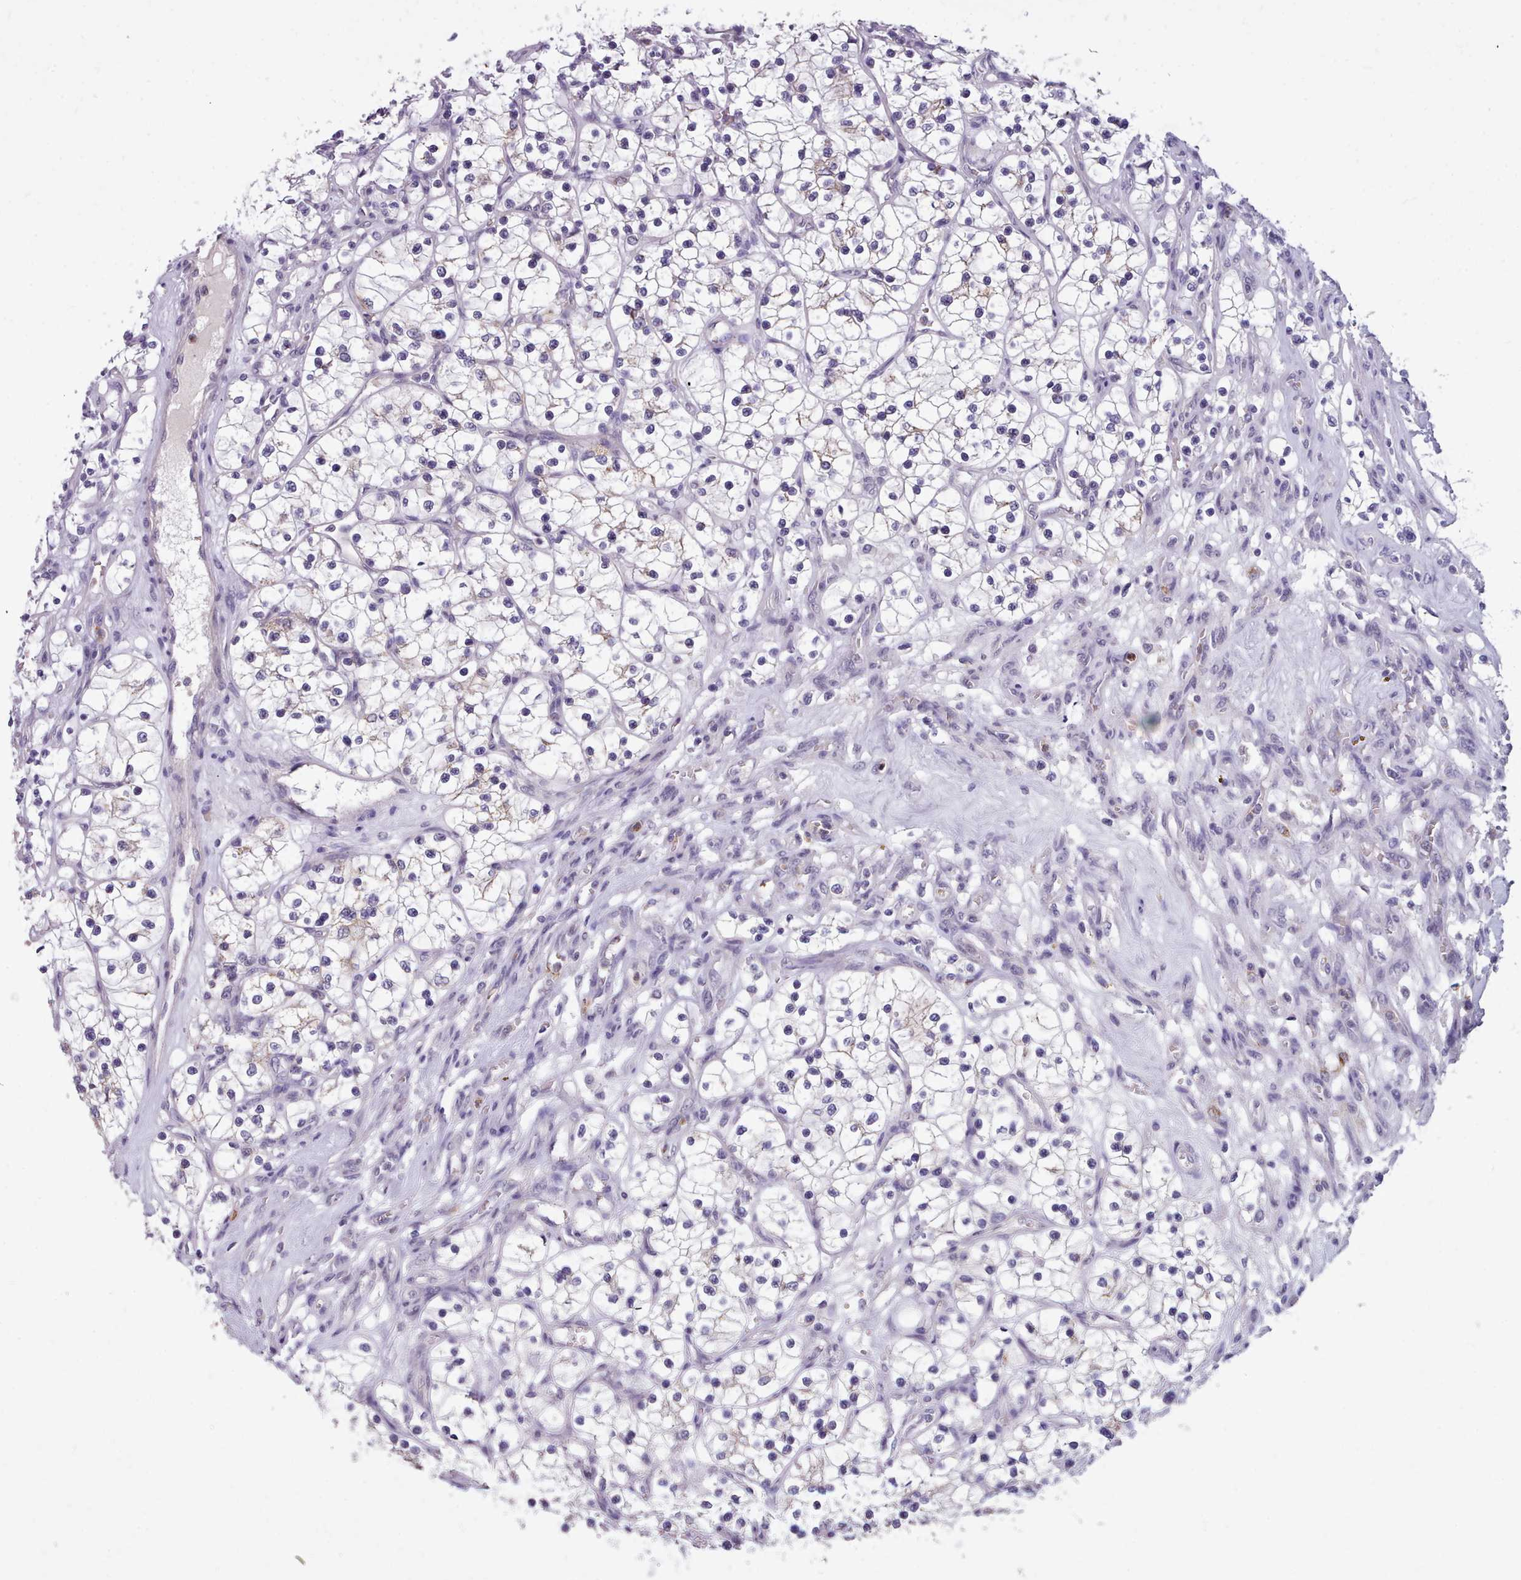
{"staining": {"intensity": "negative", "quantity": "none", "location": "none"}, "tissue": "renal cancer", "cell_type": "Tumor cells", "image_type": "cancer", "snomed": [{"axis": "morphology", "description": "Adenocarcinoma, NOS"}, {"axis": "topography", "description": "Kidney"}], "caption": "Tumor cells are negative for brown protein staining in renal cancer.", "gene": "KCTD16", "patient": {"sex": "female", "age": 69}}